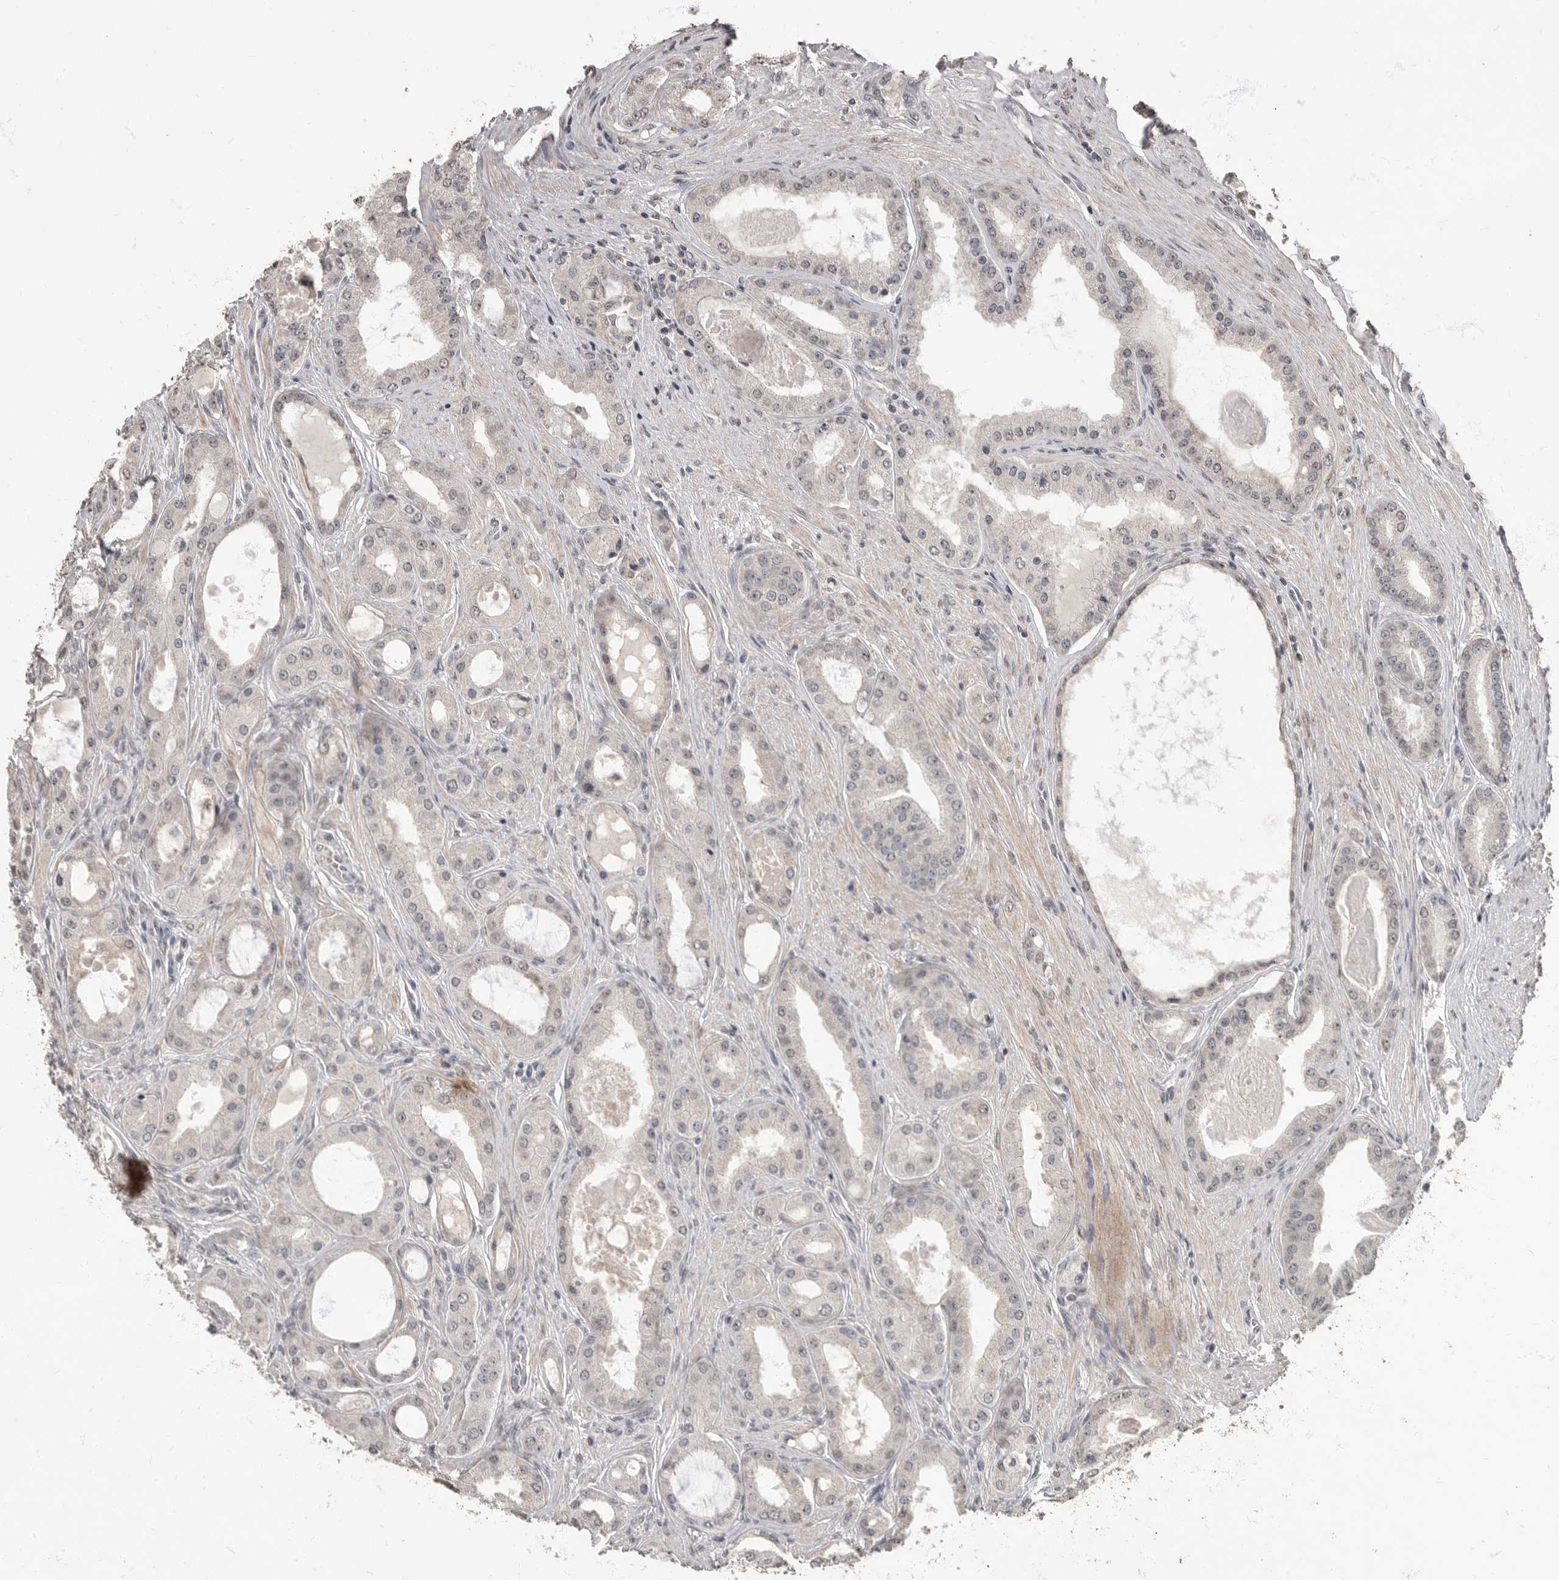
{"staining": {"intensity": "negative", "quantity": "none", "location": "none"}, "tissue": "prostate cancer", "cell_type": "Tumor cells", "image_type": "cancer", "snomed": [{"axis": "morphology", "description": "Adenocarcinoma, High grade"}, {"axis": "topography", "description": "Prostate"}], "caption": "Immunohistochemical staining of high-grade adenocarcinoma (prostate) displays no significant staining in tumor cells. (IHC, brightfield microscopy, high magnification).", "gene": "MAFG", "patient": {"sex": "male", "age": 60}}